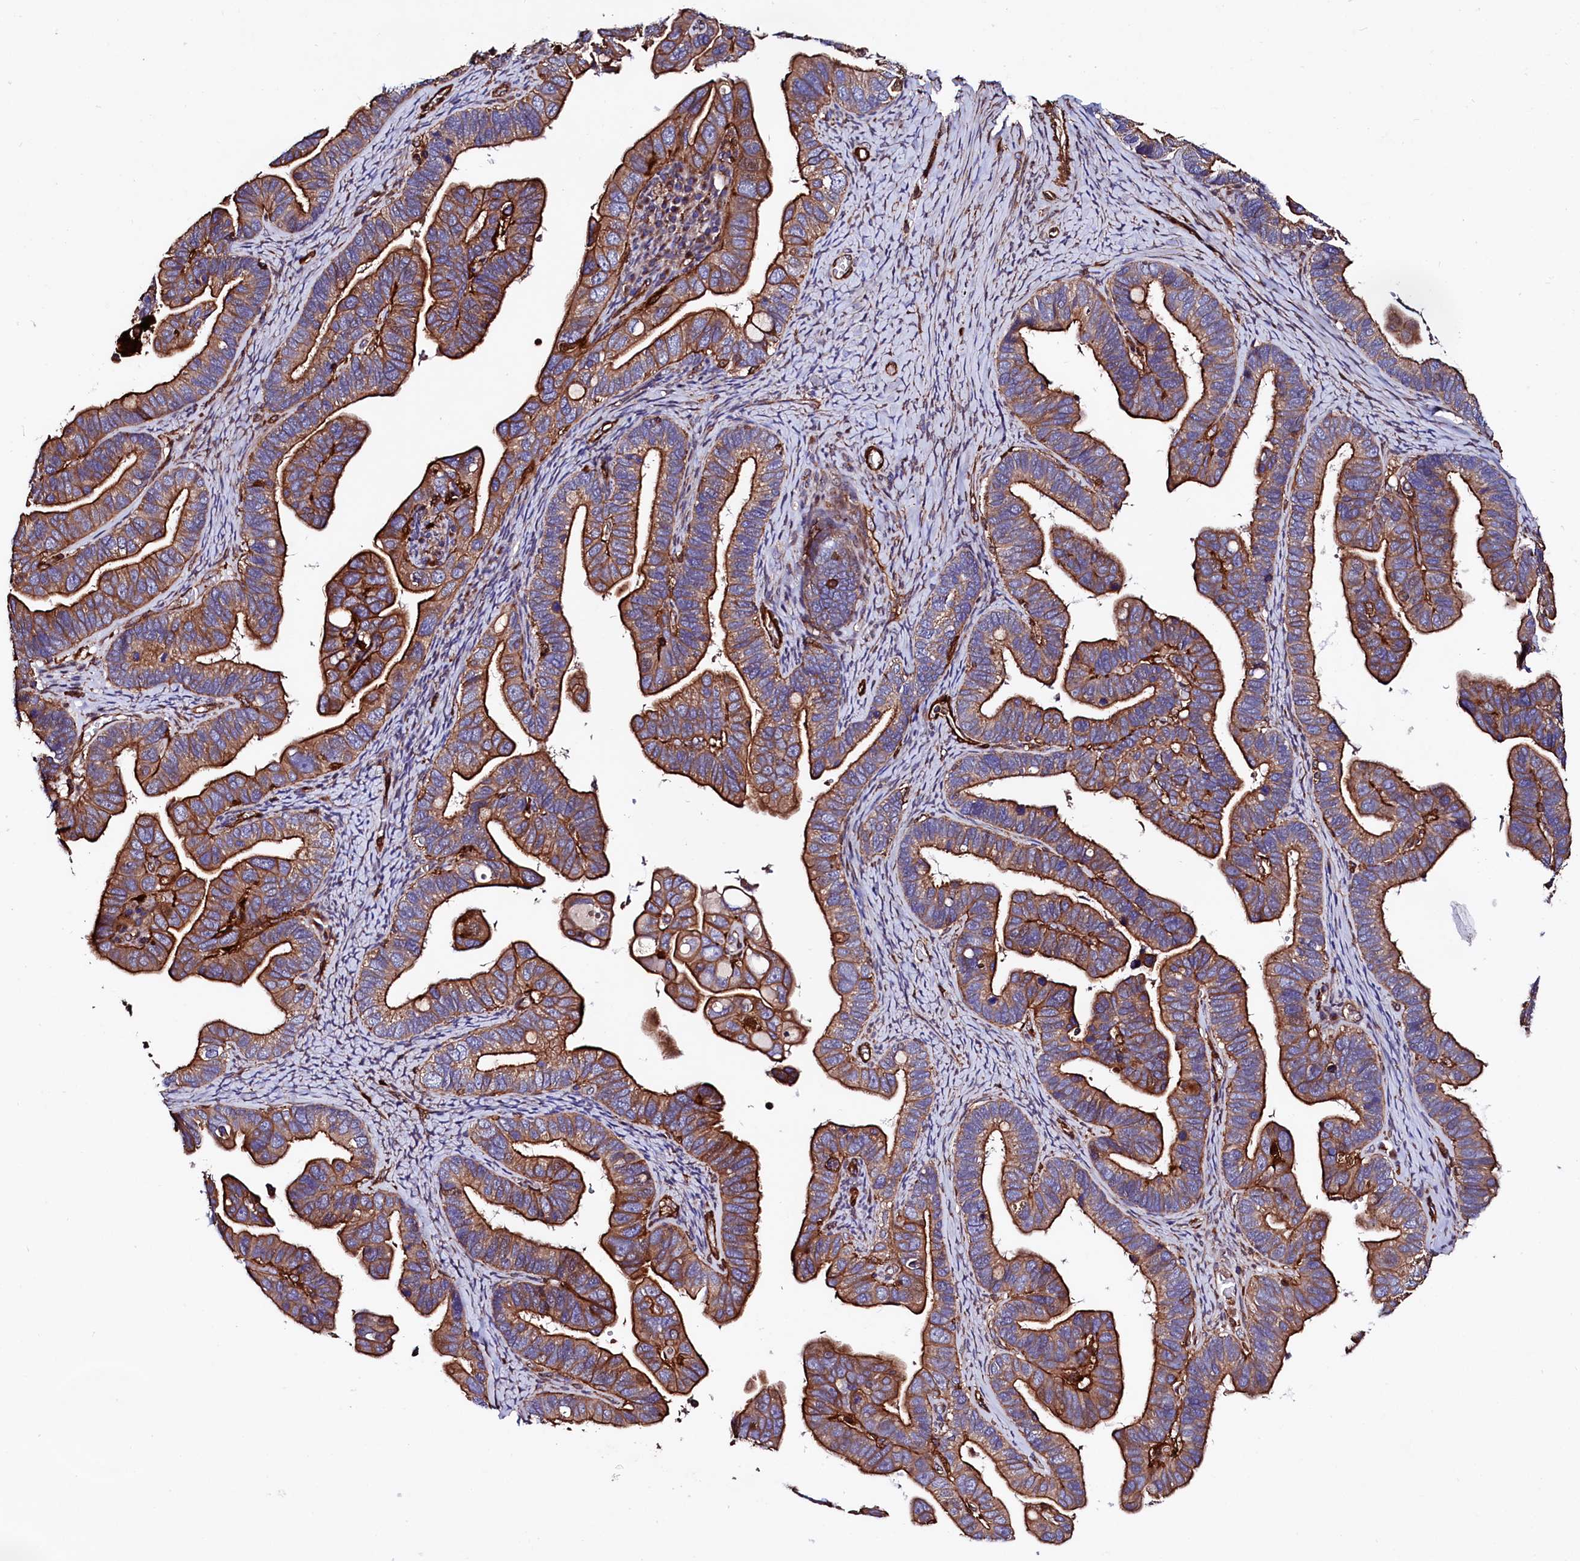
{"staining": {"intensity": "strong", "quantity": ">75%", "location": "cytoplasmic/membranous"}, "tissue": "ovarian cancer", "cell_type": "Tumor cells", "image_type": "cancer", "snomed": [{"axis": "morphology", "description": "Cystadenocarcinoma, serous, NOS"}, {"axis": "topography", "description": "Ovary"}], "caption": "Ovarian cancer stained with immunohistochemistry displays strong cytoplasmic/membranous positivity in approximately >75% of tumor cells. The protein of interest is shown in brown color, while the nuclei are stained blue.", "gene": "STAMBPL1", "patient": {"sex": "female", "age": 56}}